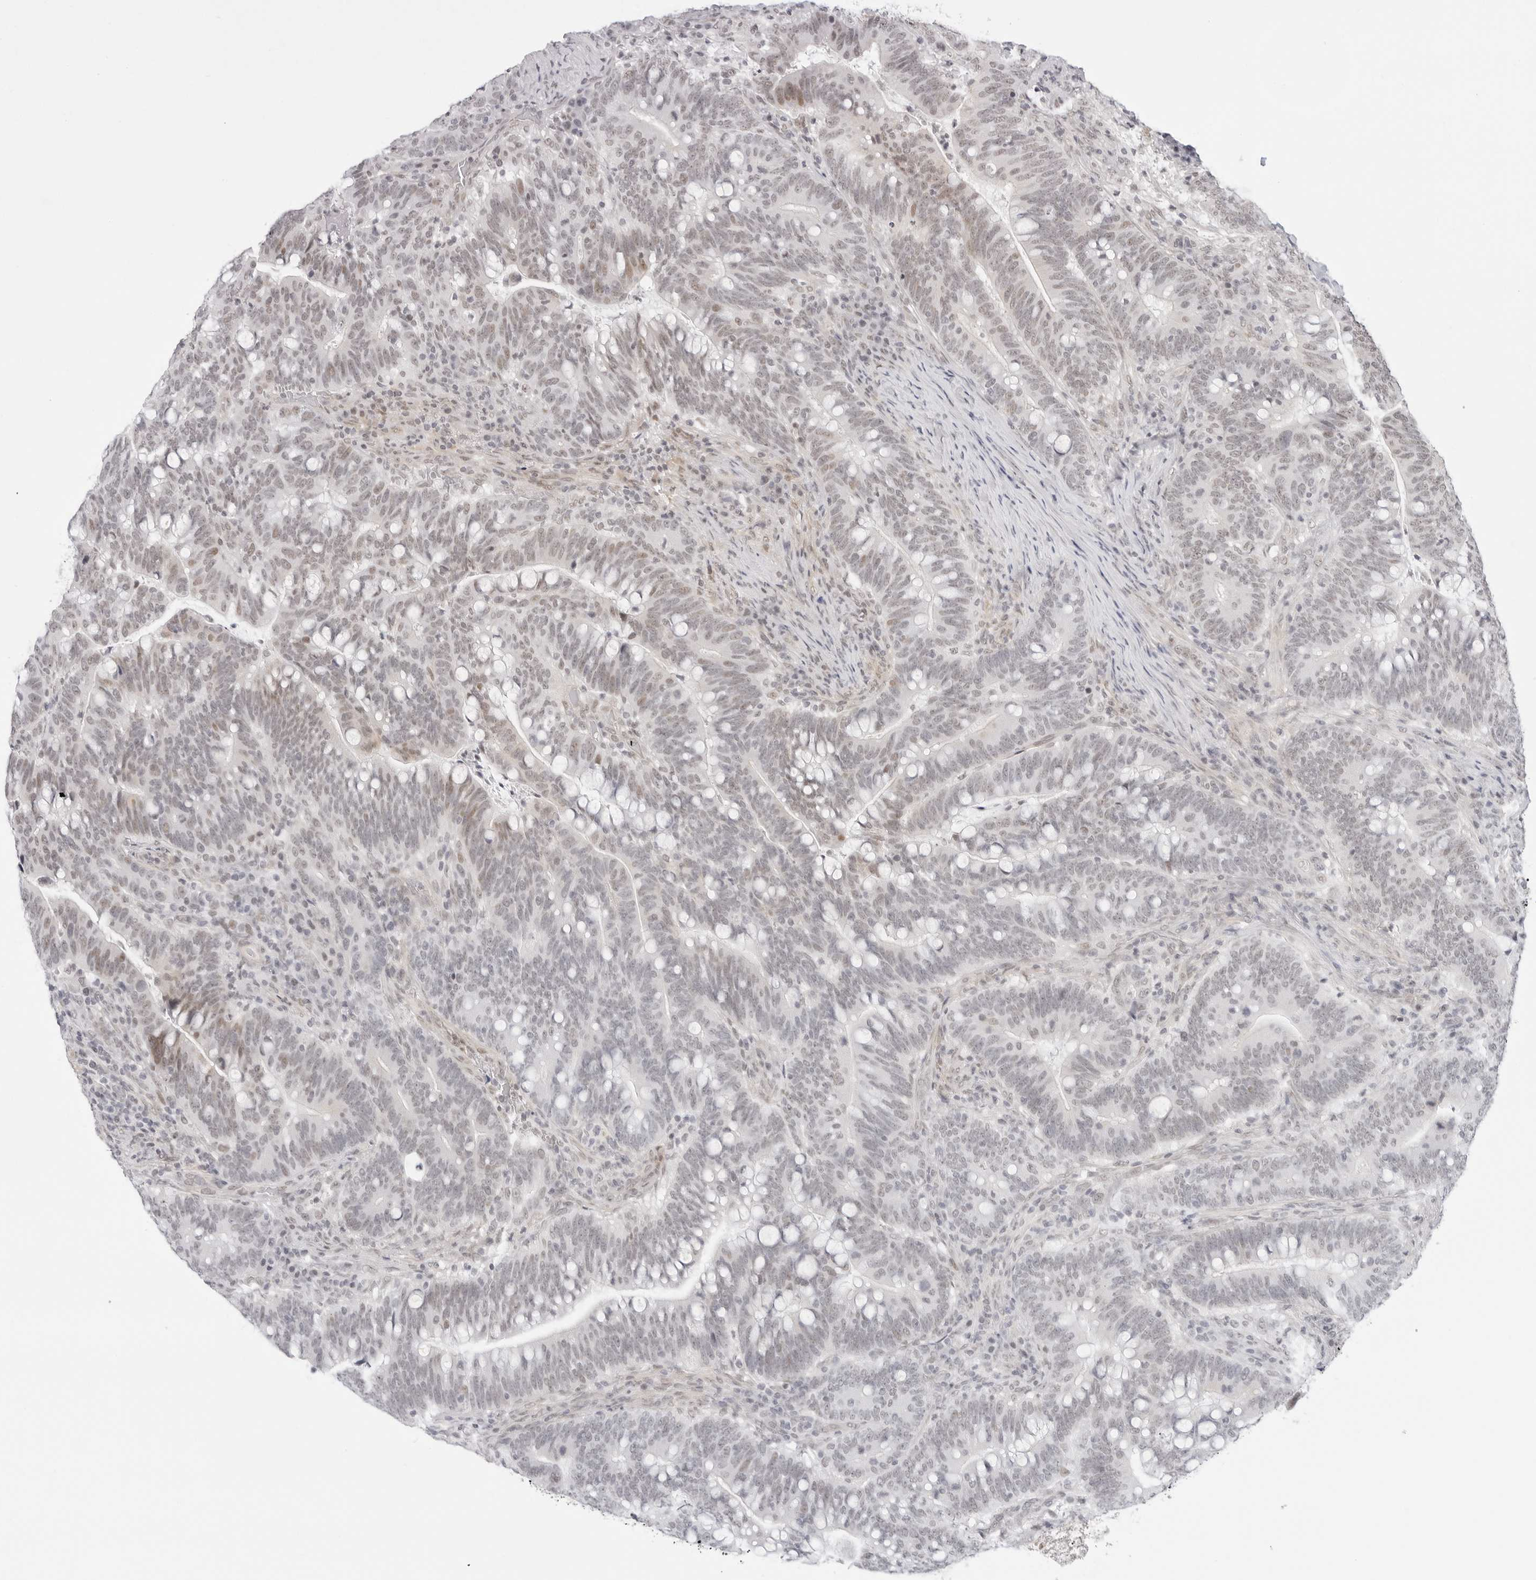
{"staining": {"intensity": "weak", "quantity": "25%-75%", "location": "nuclear"}, "tissue": "colorectal cancer", "cell_type": "Tumor cells", "image_type": "cancer", "snomed": [{"axis": "morphology", "description": "Adenocarcinoma, NOS"}, {"axis": "topography", "description": "Colon"}], "caption": "High-magnification brightfield microscopy of adenocarcinoma (colorectal) stained with DAB (brown) and counterstained with hematoxylin (blue). tumor cells exhibit weak nuclear staining is seen in about25%-75% of cells.", "gene": "TCIM", "patient": {"sex": "female", "age": 66}}